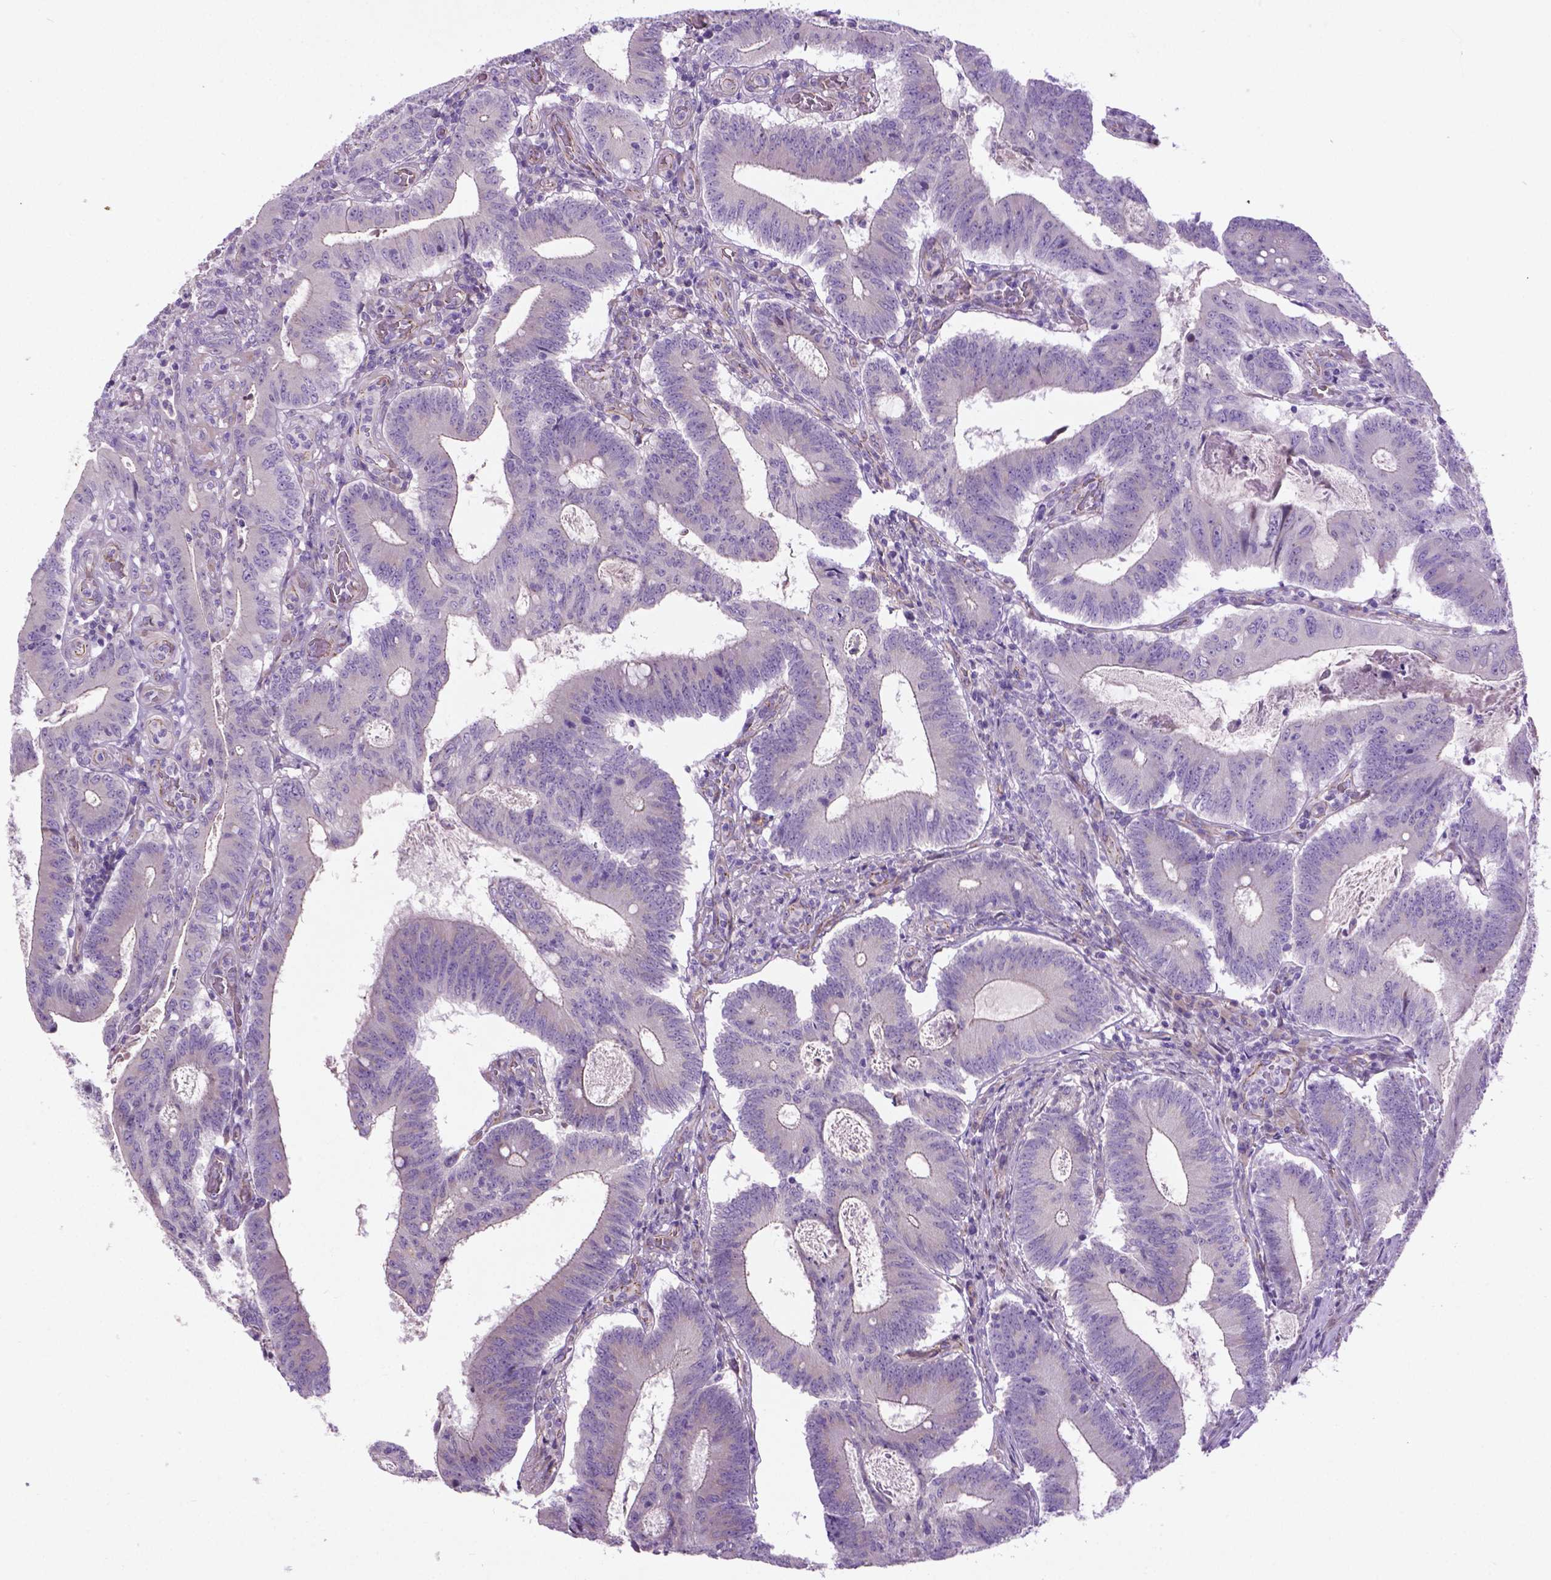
{"staining": {"intensity": "negative", "quantity": "none", "location": "none"}, "tissue": "colorectal cancer", "cell_type": "Tumor cells", "image_type": "cancer", "snomed": [{"axis": "morphology", "description": "Adenocarcinoma, NOS"}, {"axis": "topography", "description": "Colon"}], "caption": "DAB immunohistochemical staining of adenocarcinoma (colorectal) exhibits no significant expression in tumor cells. (DAB immunohistochemistry with hematoxylin counter stain).", "gene": "CCER2", "patient": {"sex": "female", "age": 70}}